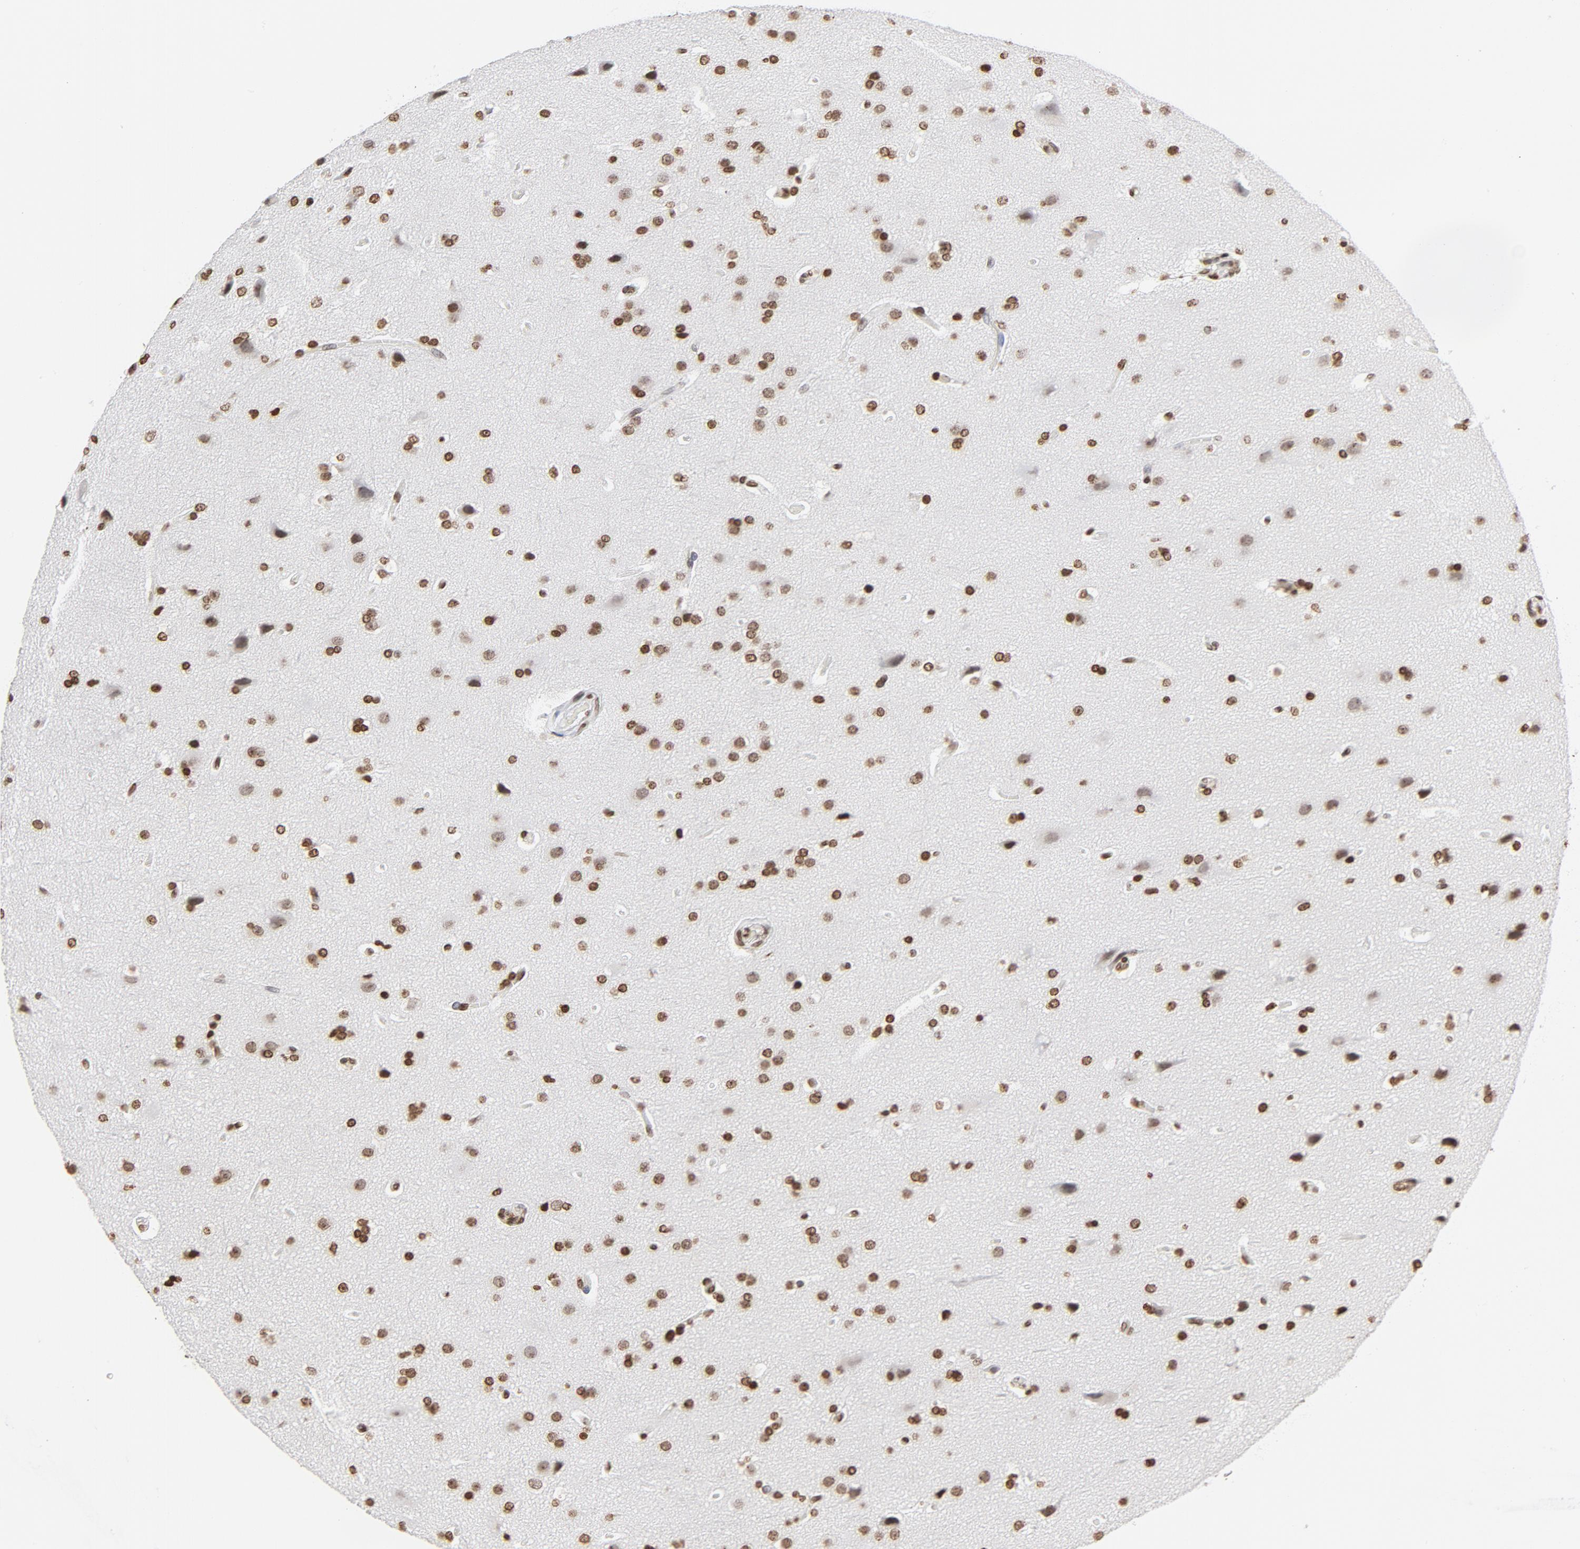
{"staining": {"intensity": "moderate", "quantity": ">75%", "location": "nuclear"}, "tissue": "glioma", "cell_type": "Tumor cells", "image_type": "cancer", "snomed": [{"axis": "morphology", "description": "Glioma, malignant, Low grade"}, {"axis": "topography", "description": "Cerebral cortex"}], "caption": "IHC histopathology image of neoplastic tissue: malignant low-grade glioma stained using immunohistochemistry (IHC) exhibits medium levels of moderate protein expression localized specifically in the nuclear of tumor cells, appearing as a nuclear brown color.", "gene": "H2AC12", "patient": {"sex": "female", "age": 47}}